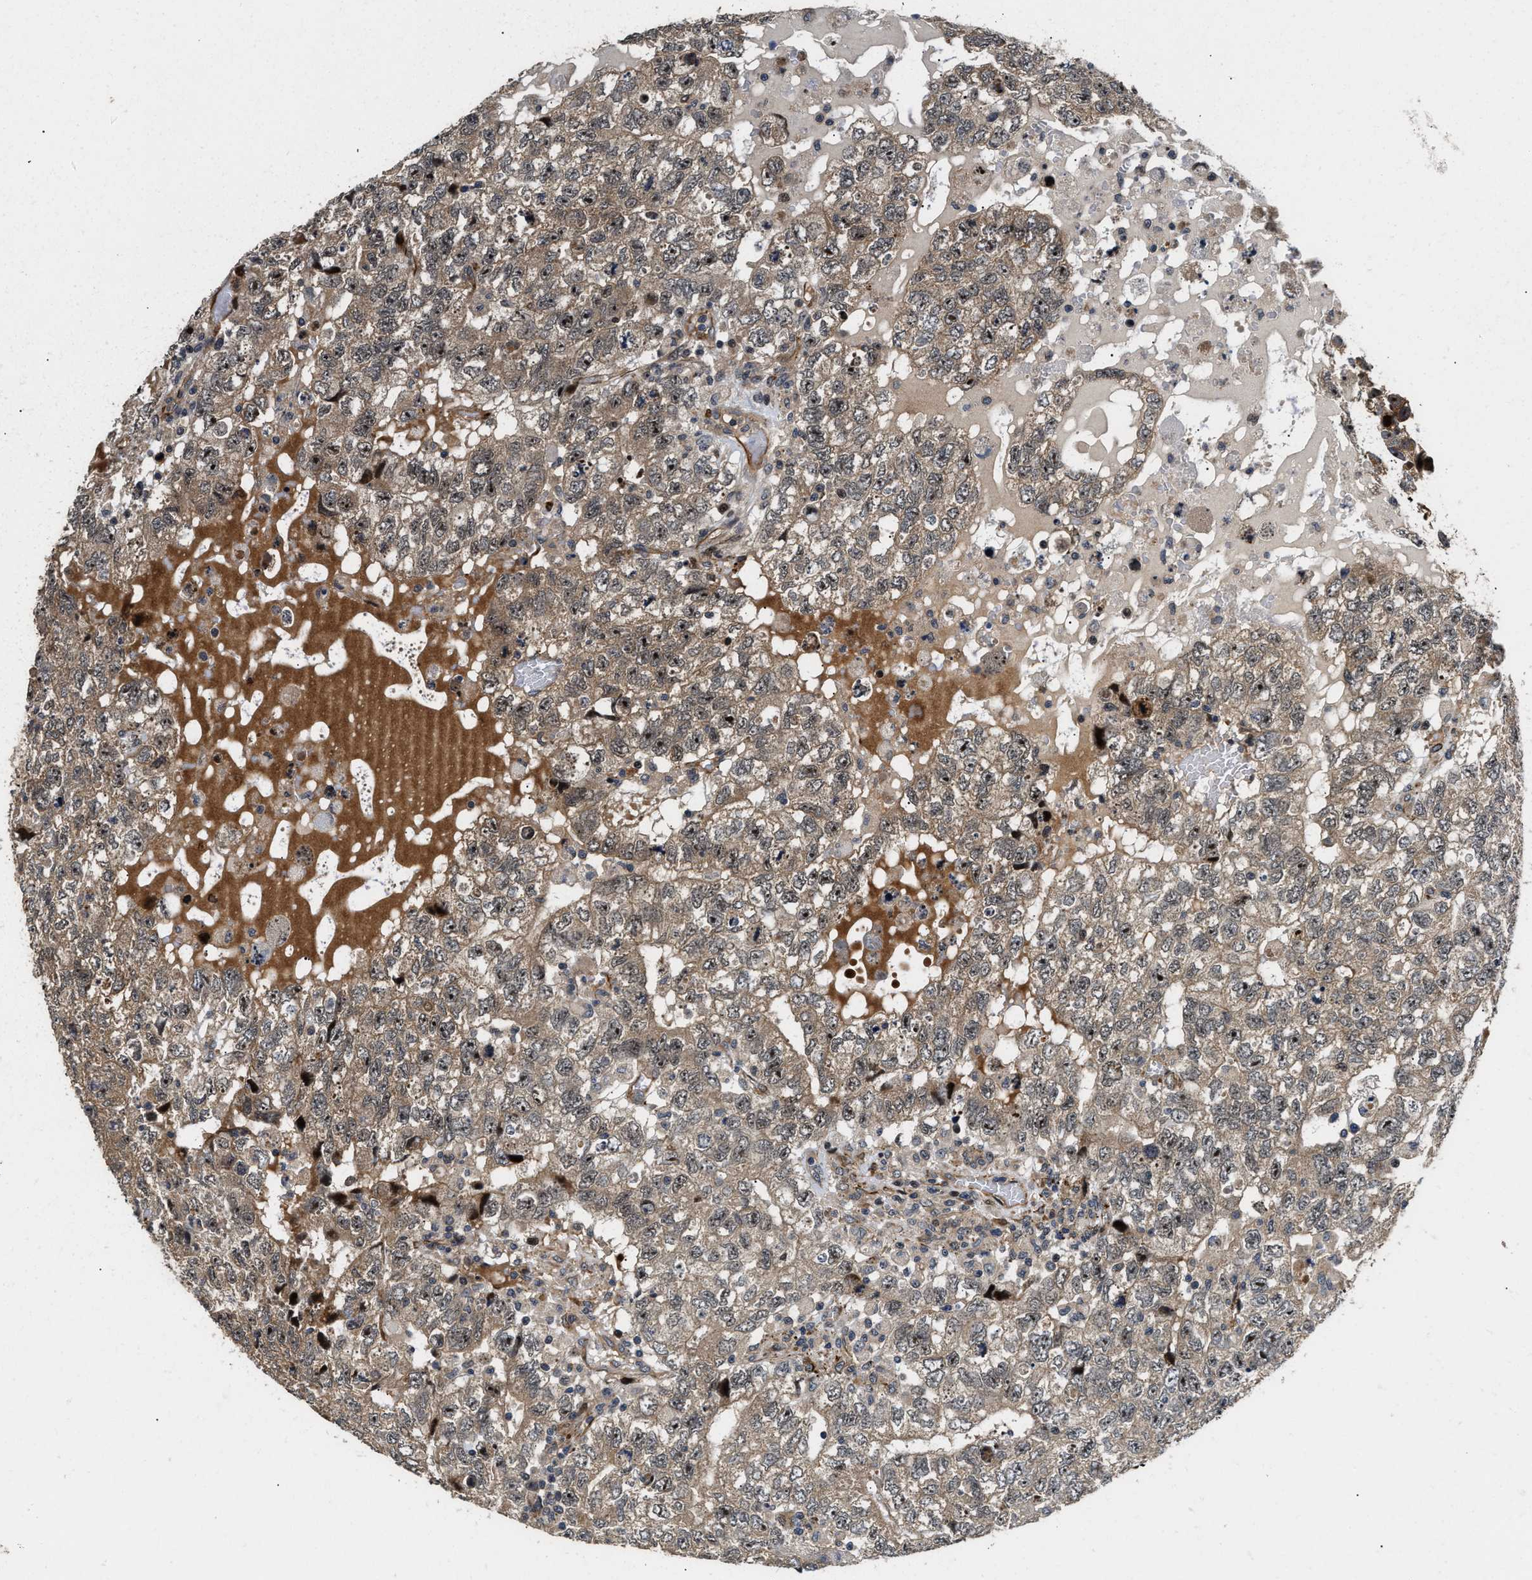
{"staining": {"intensity": "weak", "quantity": ">75%", "location": "cytoplasmic/membranous,nuclear"}, "tissue": "testis cancer", "cell_type": "Tumor cells", "image_type": "cancer", "snomed": [{"axis": "morphology", "description": "Carcinoma, Embryonal, NOS"}, {"axis": "topography", "description": "Testis"}], "caption": "Brown immunohistochemical staining in testis embryonal carcinoma reveals weak cytoplasmic/membranous and nuclear expression in approximately >75% of tumor cells. Nuclei are stained in blue.", "gene": "ALDH3A2", "patient": {"sex": "male", "age": 36}}